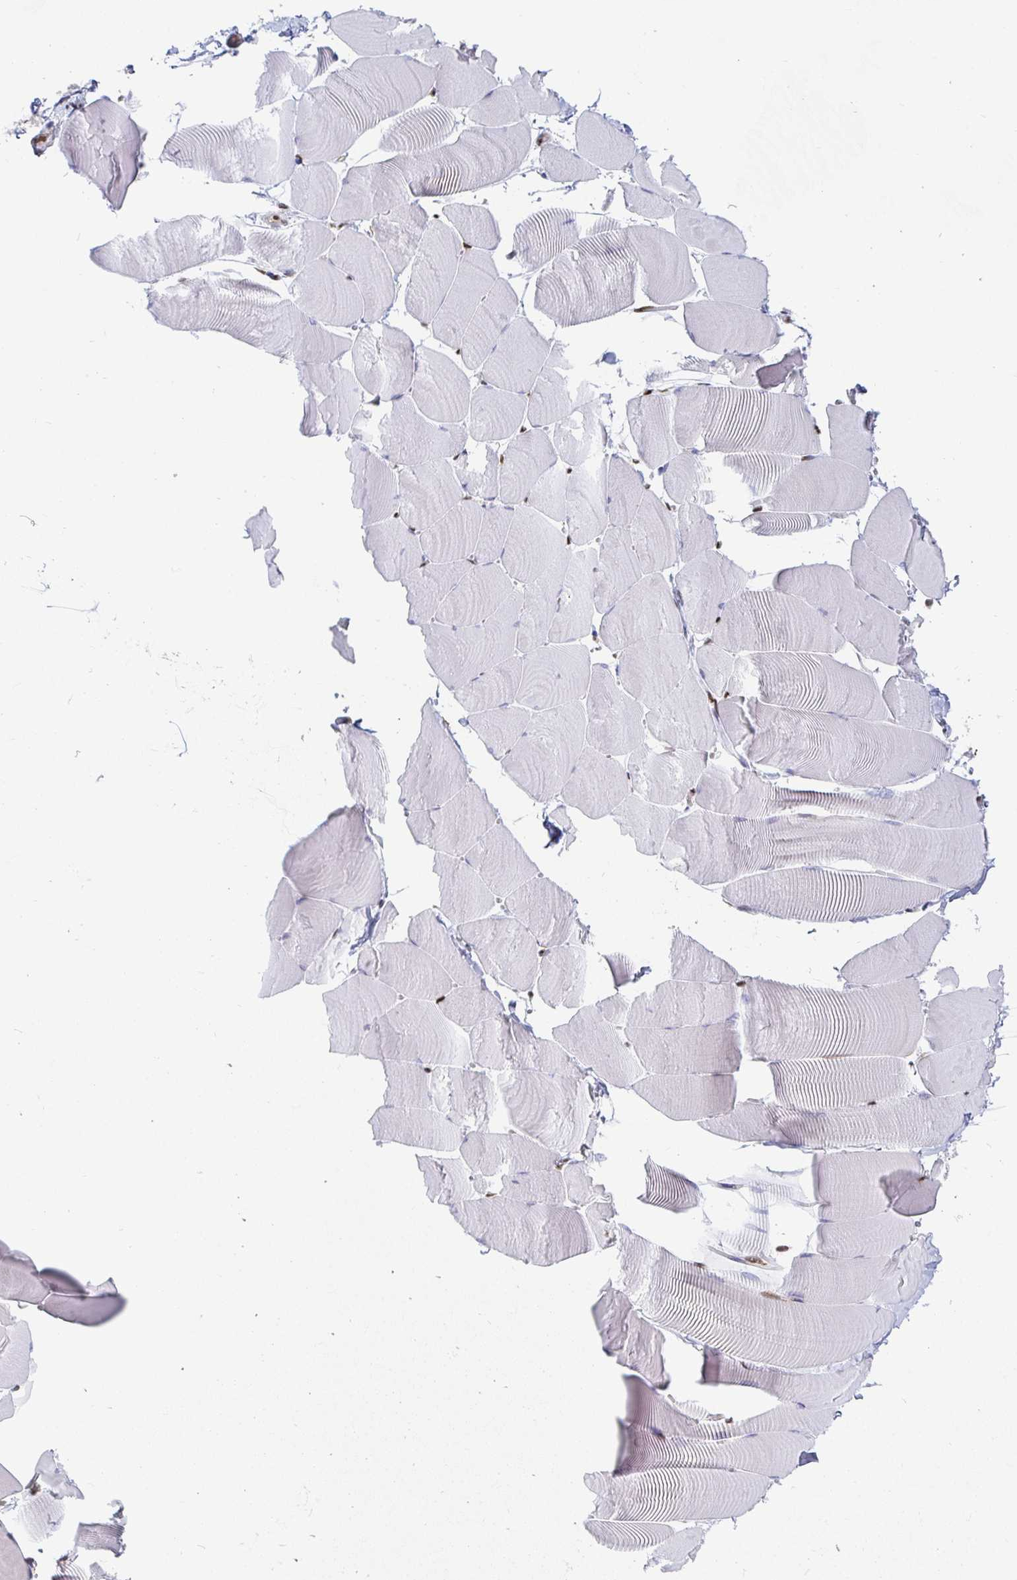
{"staining": {"intensity": "strong", "quantity": "25%-75%", "location": "nuclear"}, "tissue": "skeletal muscle", "cell_type": "Myocytes", "image_type": "normal", "snomed": [{"axis": "morphology", "description": "Normal tissue, NOS"}, {"axis": "topography", "description": "Skeletal muscle"}], "caption": "DAB (3,3'-diaminobenzidine) immunohistochemical staining of unremarkable skeletal muscle demonstrates strong nuclear protein staining in about 25%-75% of myocytes.", "gene": "EWSR1", "patient": {"sex": "male", "age": 25}}